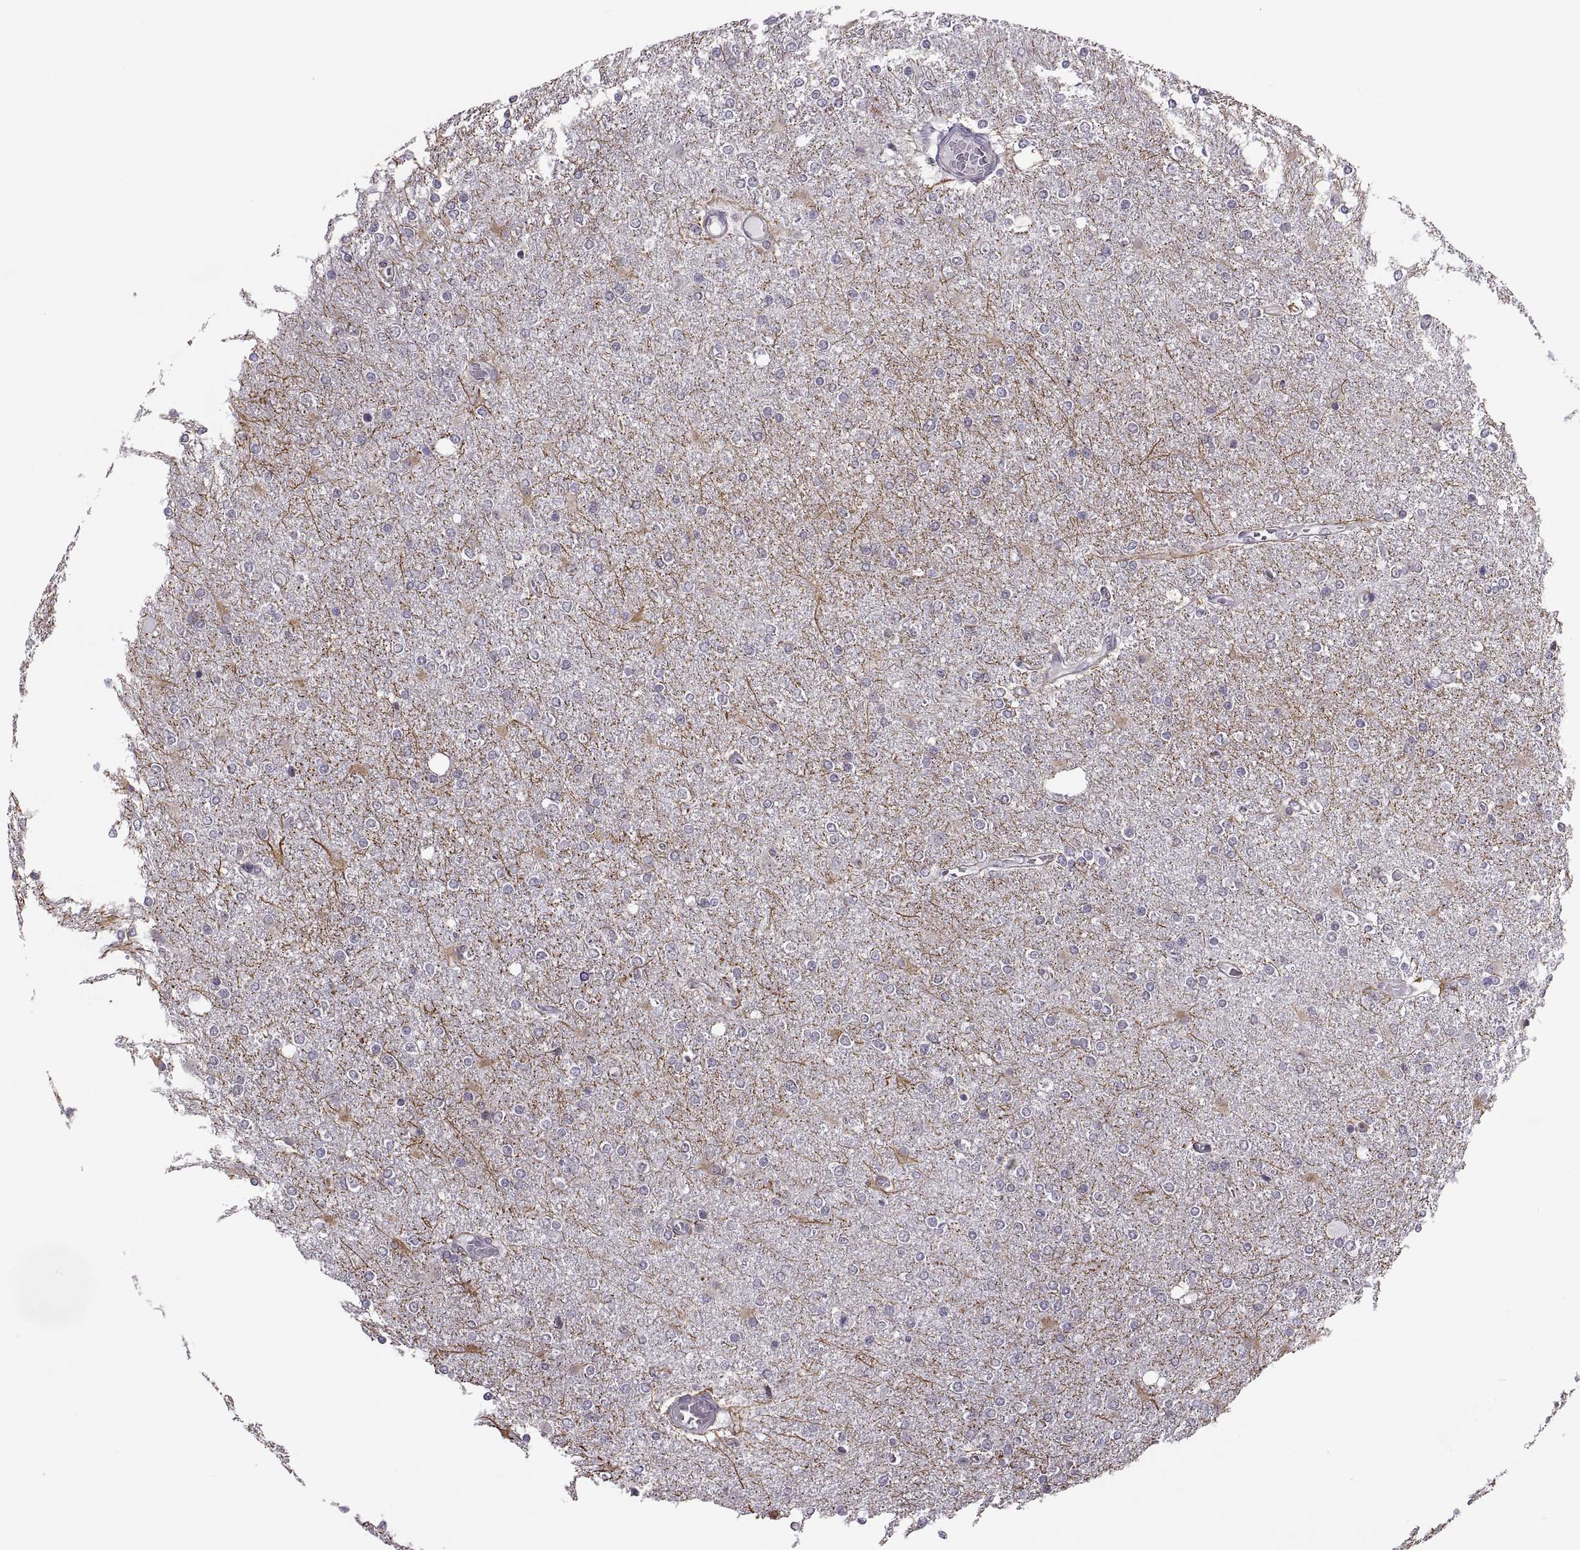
{"staining": {"intensity": "negative", "quantity": "none", "location": "none"}, "tissue": "glioma", "cell_type": "Tumor cells", "image_type": "cancer", "snomed": [{"axis": "morphology", "description": "Glioma, malignant, High grade"}, {"axis": "topography", "description": "Cerebral cortex"}], "caption": "DAB immunohistochemical staining of malignant glioma (high-grade) shows no significant staining in tumor cells. Brightfield microscopy of IHC stained with DAB (3,3'-diaminobenzidine) (brown) and hematoxylin (blue), captured at high magnification.", "gene": "LUZP2", "patient": {"sex": "male", "age": 70}}